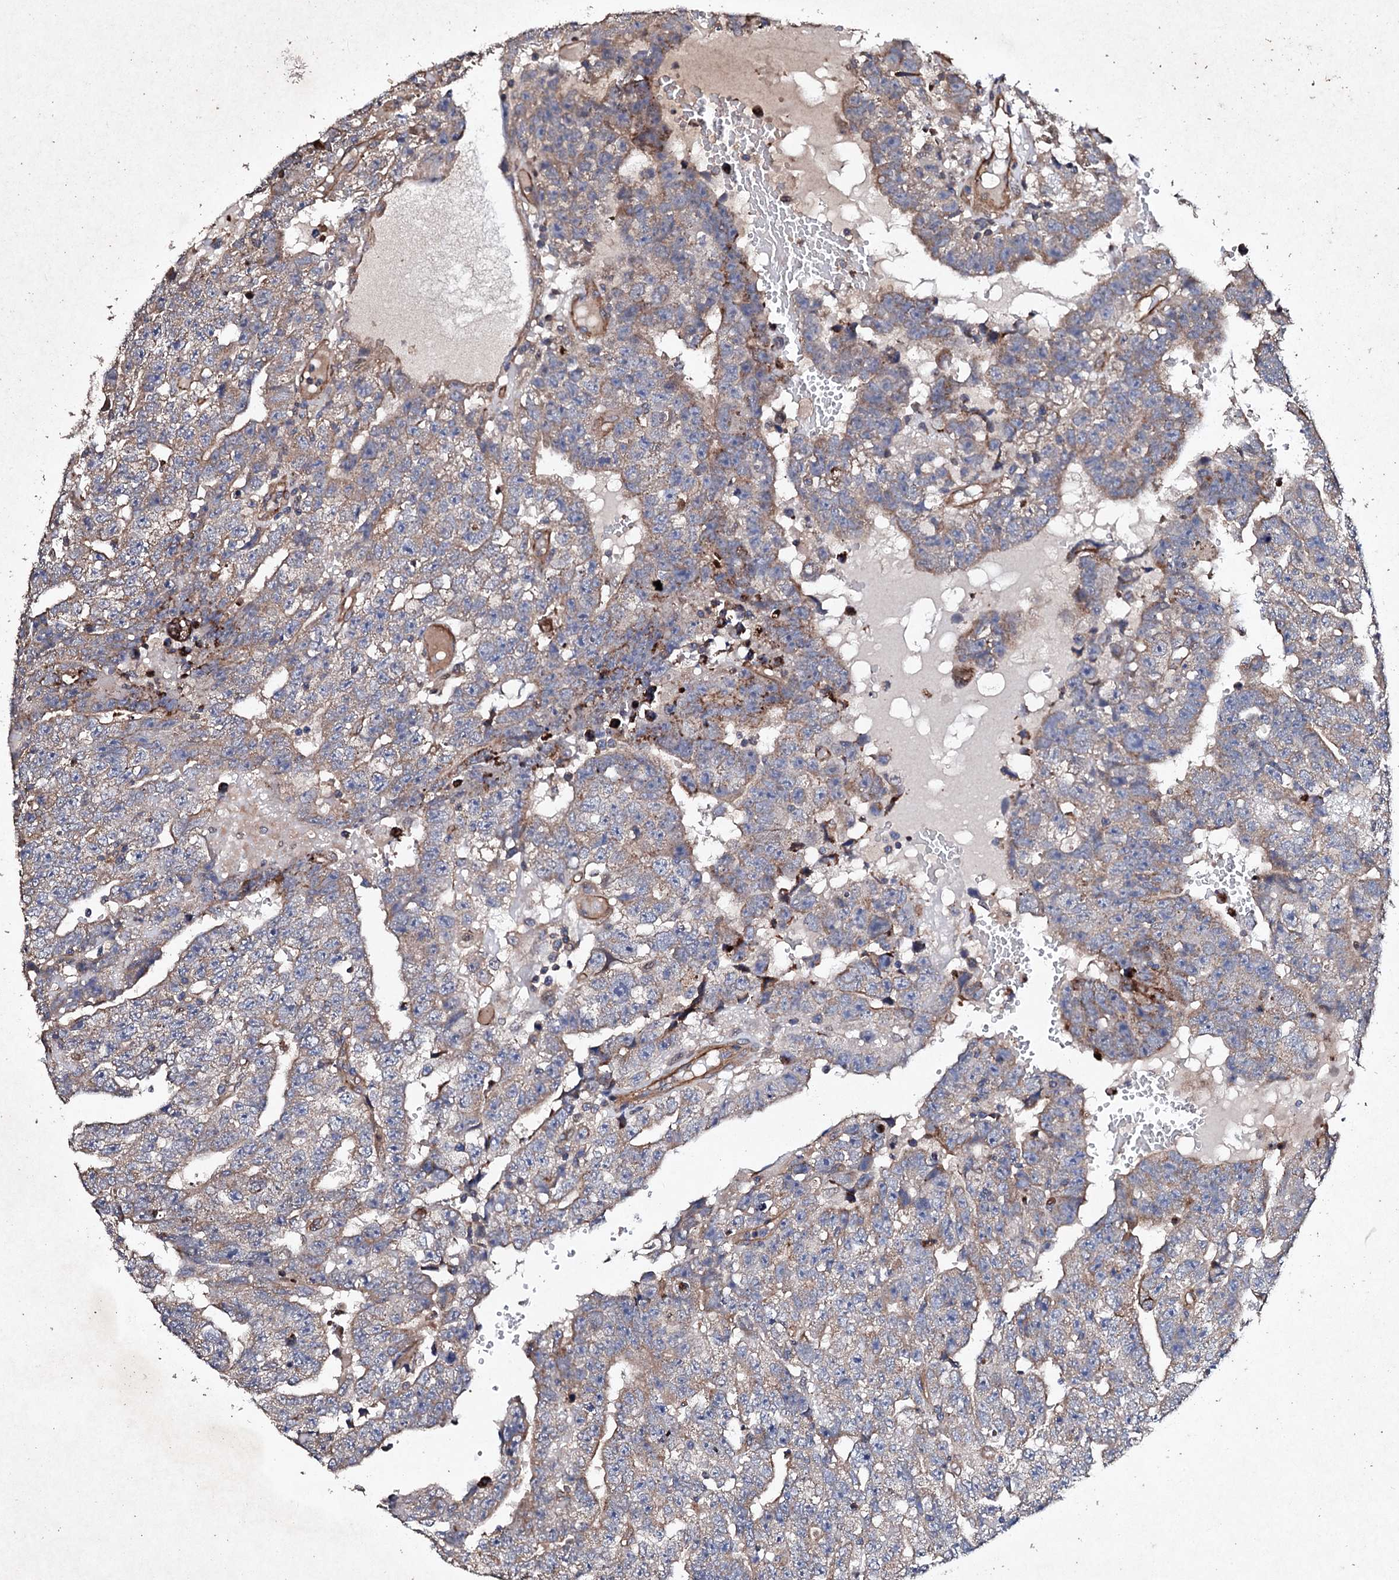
{"staining": {"intensity": "weak", "quantity": "25%-75%", "location": "cytoplasmic/membranous"}, "tissue": "testis cancer", "cell_type": "Tumor cells", "image_type": "cancer", "snomed": [{"axis": "morphology", "description": "Carcinoma, Embryonal, NOS"}, {"axis": "topography", "description": "Testis"}], "caption": "Tumor cells exhibit low levels of weak cytoplasmic/membranous staining in about 25%-75% of cells in human embryonal carcinoma (testis). The staining was performed using DAB (3,3'-diaminobenzidine), with brown indicating positive protein expression. Nuclei are stained blue with hematoxylin.", "gene": "MOCOS", "patient": {"sex": "male", "age": 25}}